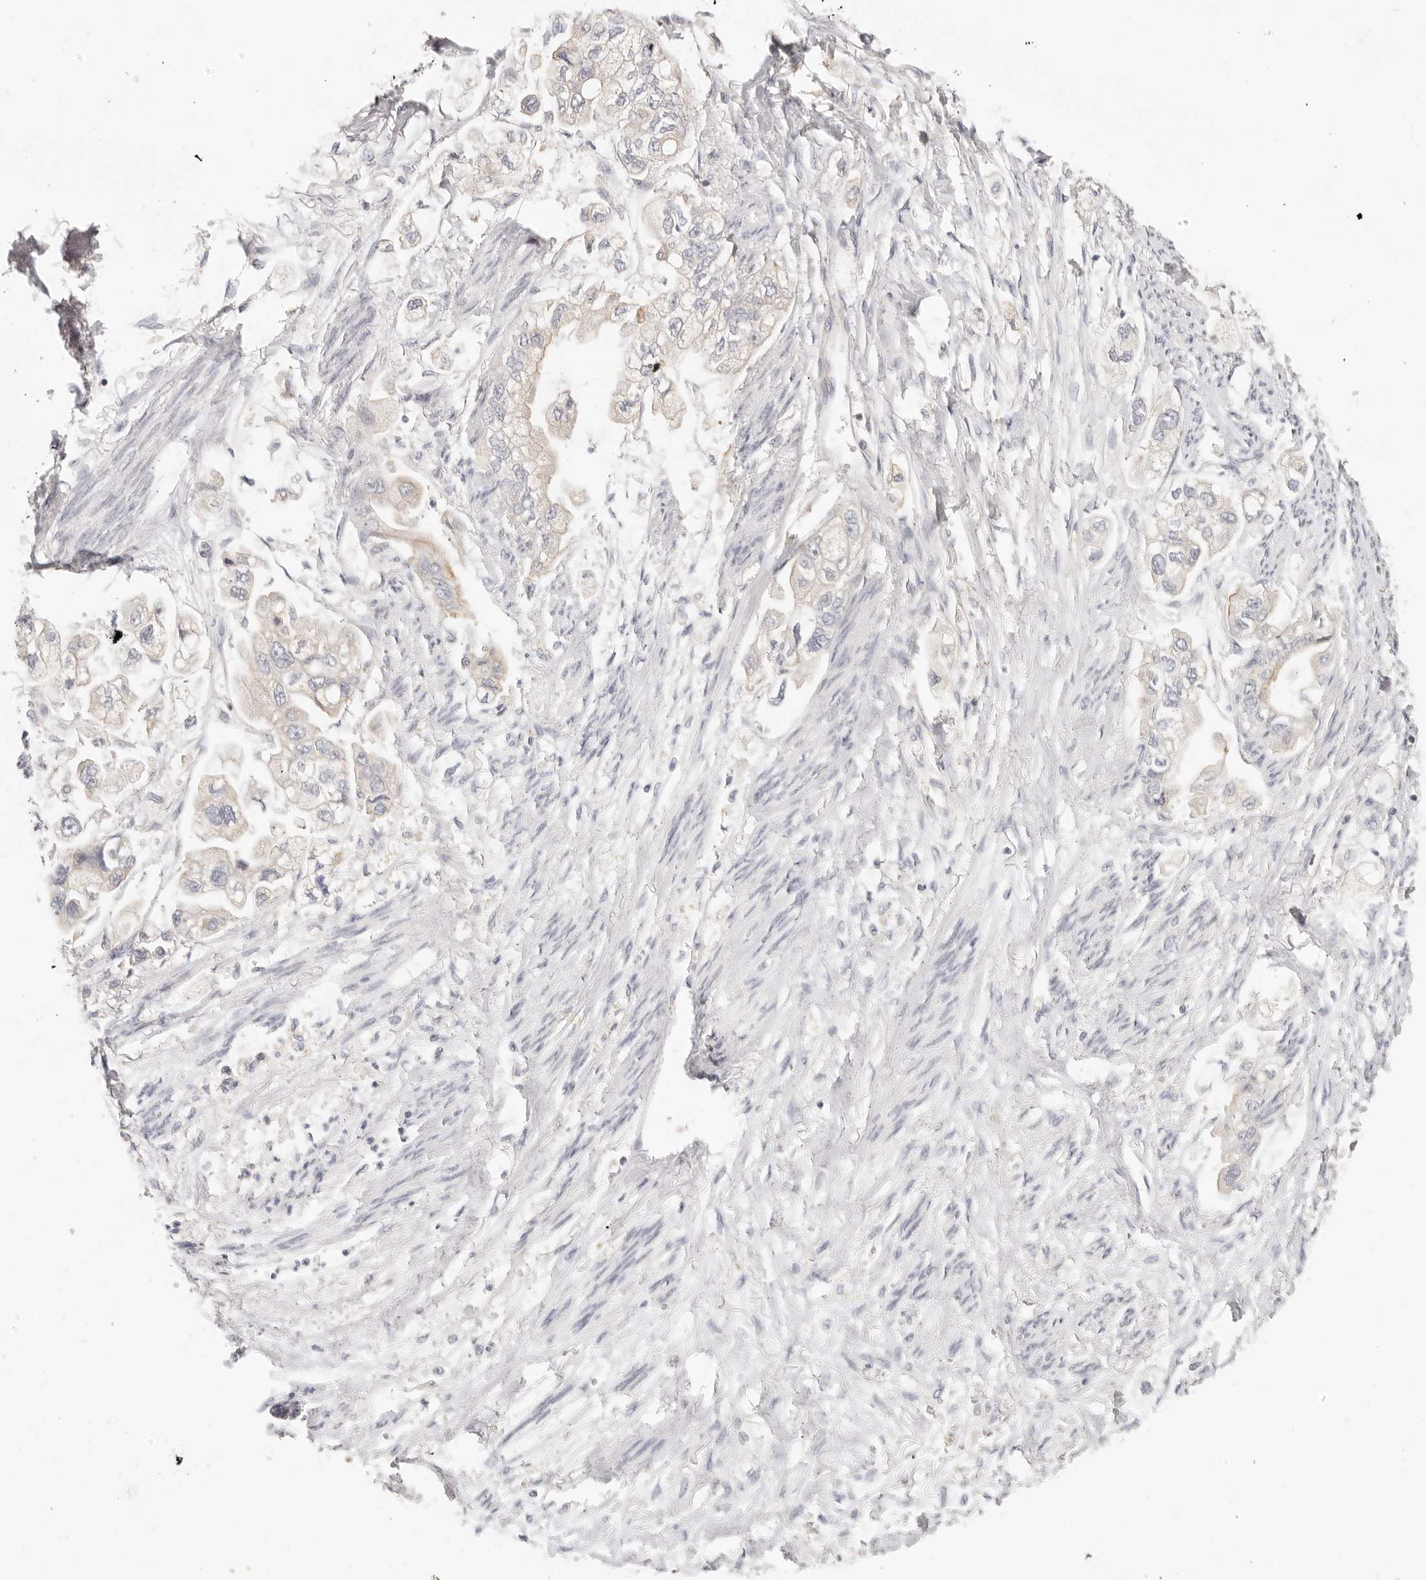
{"staining": {"intensity": "weak", "quantity": "<25%", "location": "cytoplasmic/membranous"}, "tissue": "stomach cancer", "cell_type": "Tumor cells", "image_type": "cancer", "snomed": [{"axis": "morphology", "description": "Adenocarcinoma, NOS"}, {"axis": "topography", "description": "Stomach"}], "caption": "High power microscopy histopathology image of an immunohistochemistry histopathology image of stomach cancer (adenocarcinoma), revealing no significant expression in tumor cells.", "gene": "LTB4R2", "patient": {"sex": "male", "age": 62}}